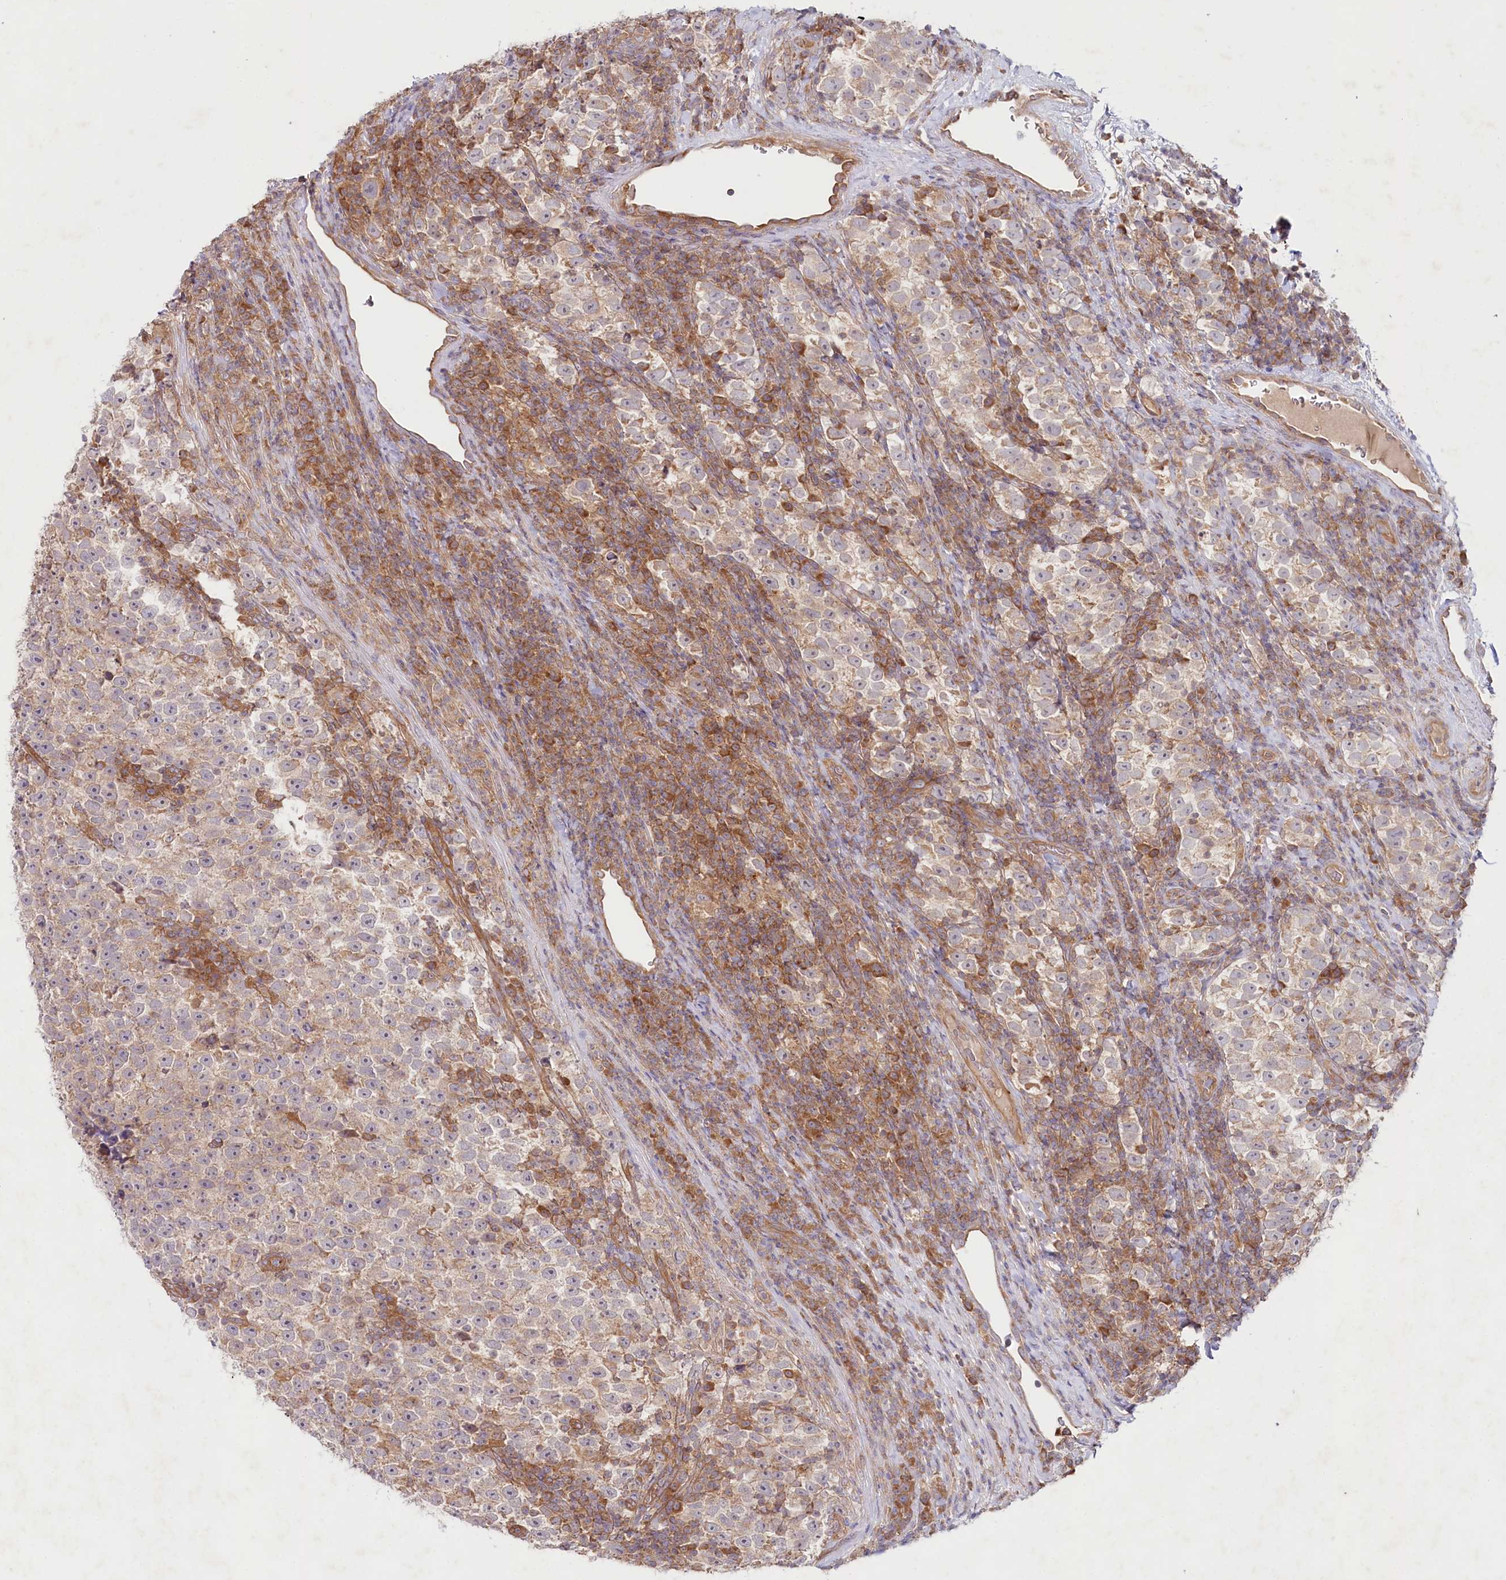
{"staining": {"intensity": "weak", "quantity": "25%-75%", "location": "cytoplasmic/membranous"}, "tissue": "testis cancer", "cell_type": "Tumor cells", "image_type": "cancer", "snomed": [{"axis": "morphology", "description": "Normal tissue, NOS"}, {"axis": "morphology", "description": "Seminoma, NOS"}, {"axis": "topography", "description": "Testis"}], "caption": "The image reveals a brown stain indicating the presence of a protein in the cytoplasmic/membranous of tumor cells in seminoma (testis). (Stains: DAB (3,3'-diaminobenzidine) in brown, nuclei in blue, Microscopy: brightfield microscopy at high magnification).", "gene": "TNIP1", "patient": {"sex": "male", "age": 43}}